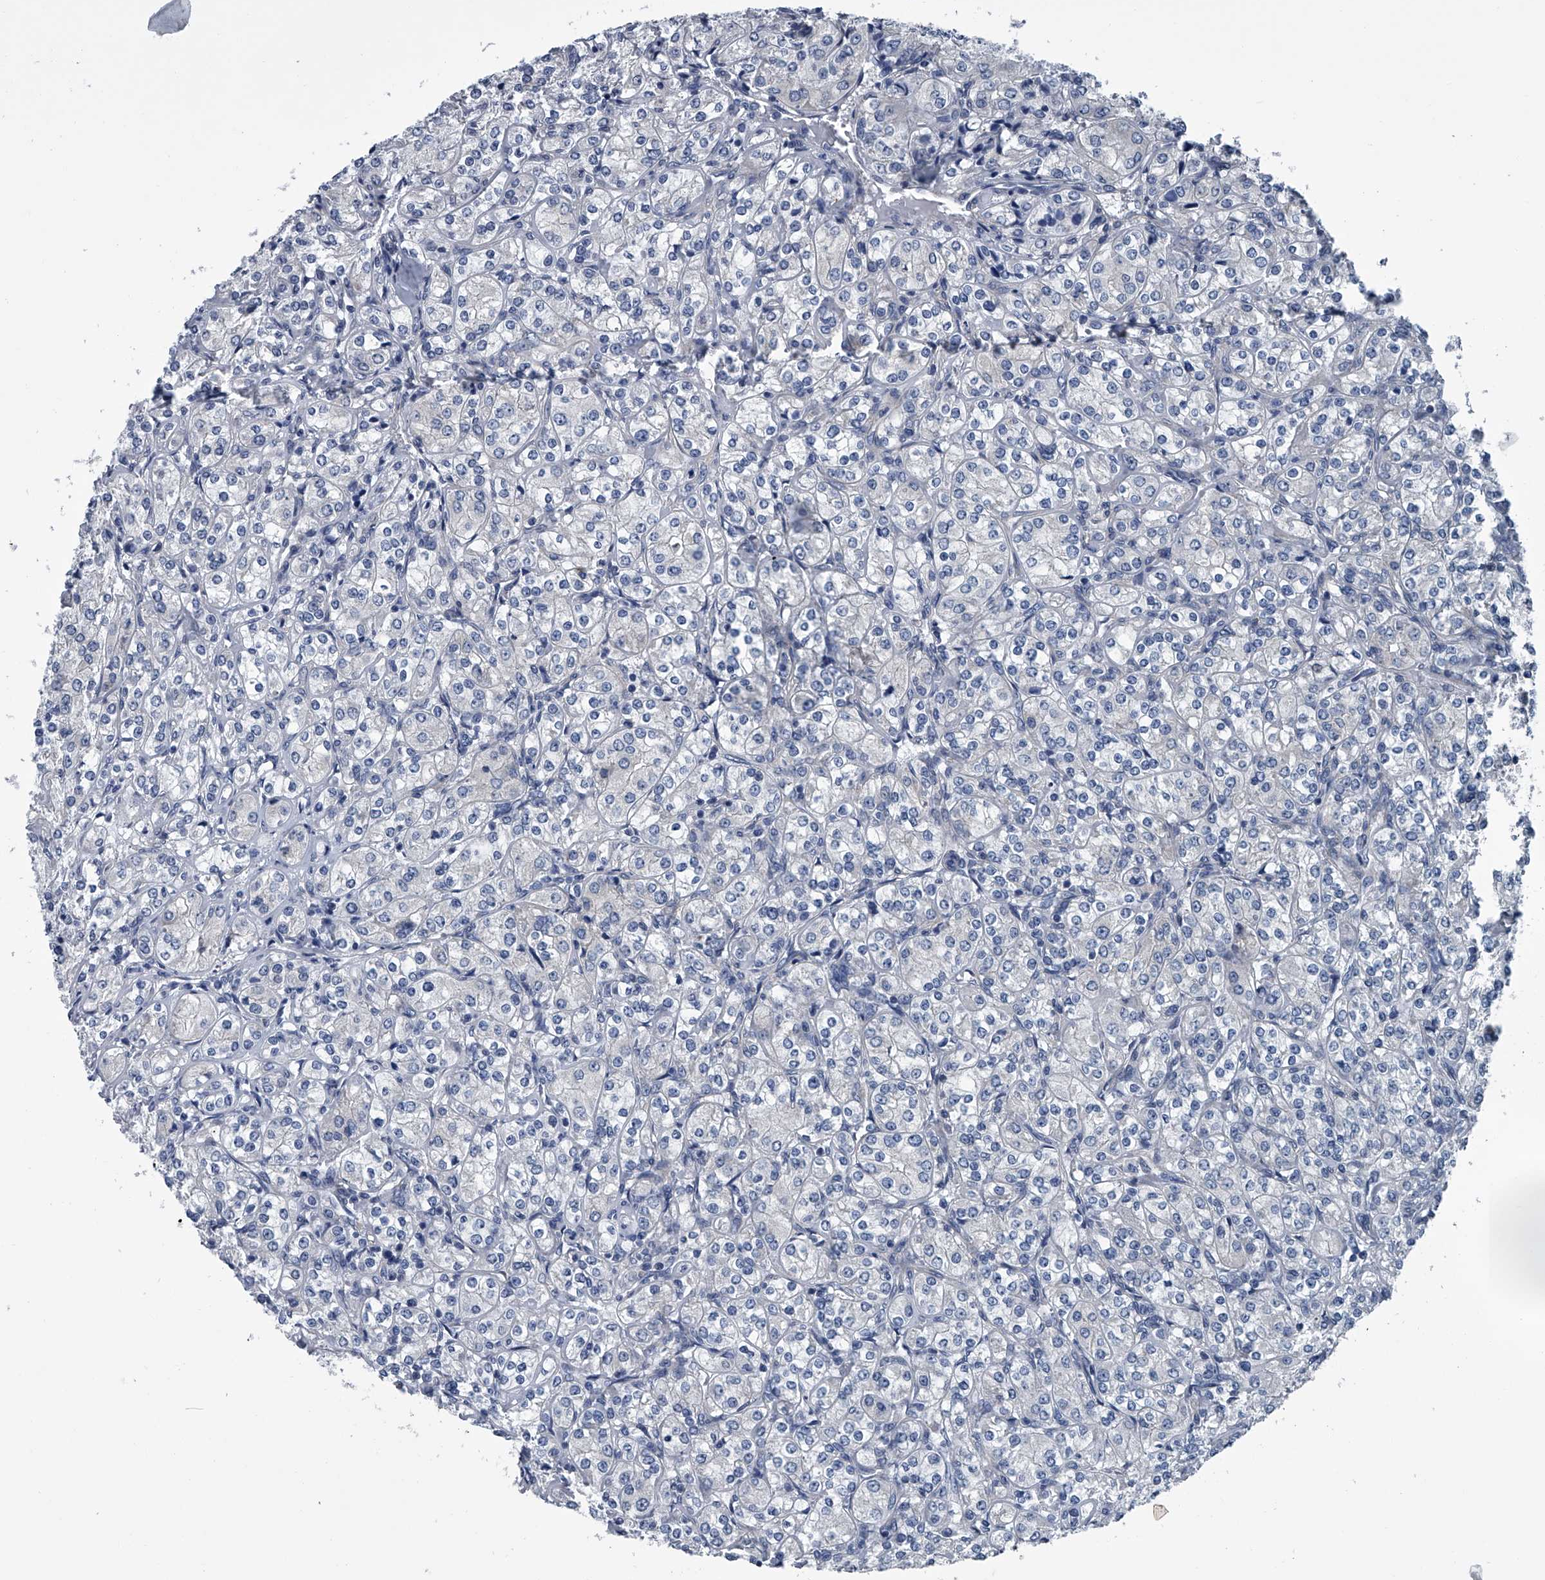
{"staining": {"intensity": "negative", "quantity": "none", "location": "none"}, "tissue": "renal cancer", "cell_type": "Tumor cells", "image_type": "cancer", "snomed": [{"axis": "morphology", "description": "Adenocarcinoma, NOS"}, {"axis": "topography", "description": "Kidney"}], "caption": "DAB immunohistochemical staining of renal adenocarcinoma displays no significant positivity in tumor cells.", "gene": "PPP2R5D", "patient": {"sex": "male", "age": 77}}